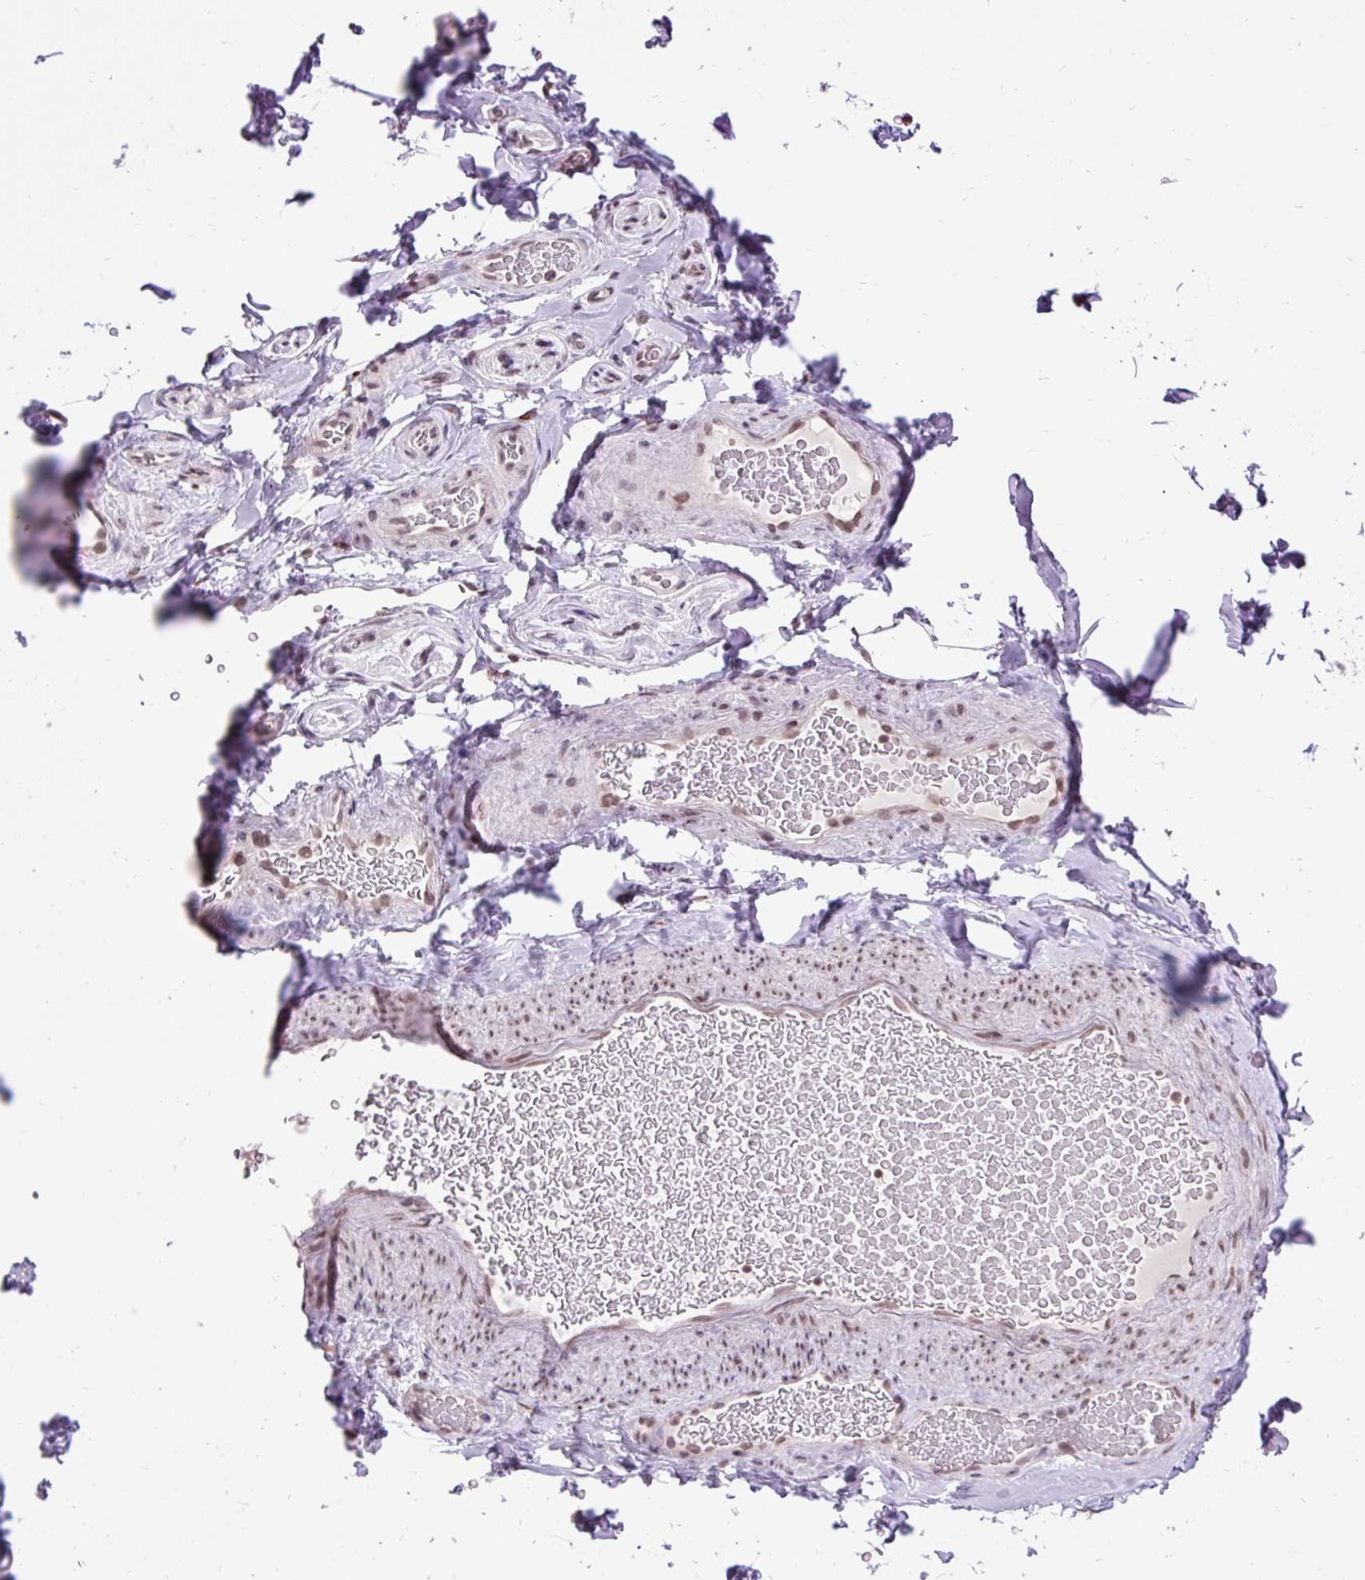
{"staining": {"intensity": "negative", "quantity": "none", "location": "none"}, "tissue": "adipose tissue", "cell_type": "Adipocytes", "image_type": "normal", "snomed": [{"axis": "morphology", "description": "Normal tissue, NOS"}, {"axis": "topography", "description": "Vascular tissue"}, {"axis": "topography", "description": "Peripheral nerve tissue"}], "caption": "Photomicrograph shows no protein positivity in adipocytes of benign adipose tissue.", "gene": "ZNF672", "patient": {"sex": "male", "age": 41}}